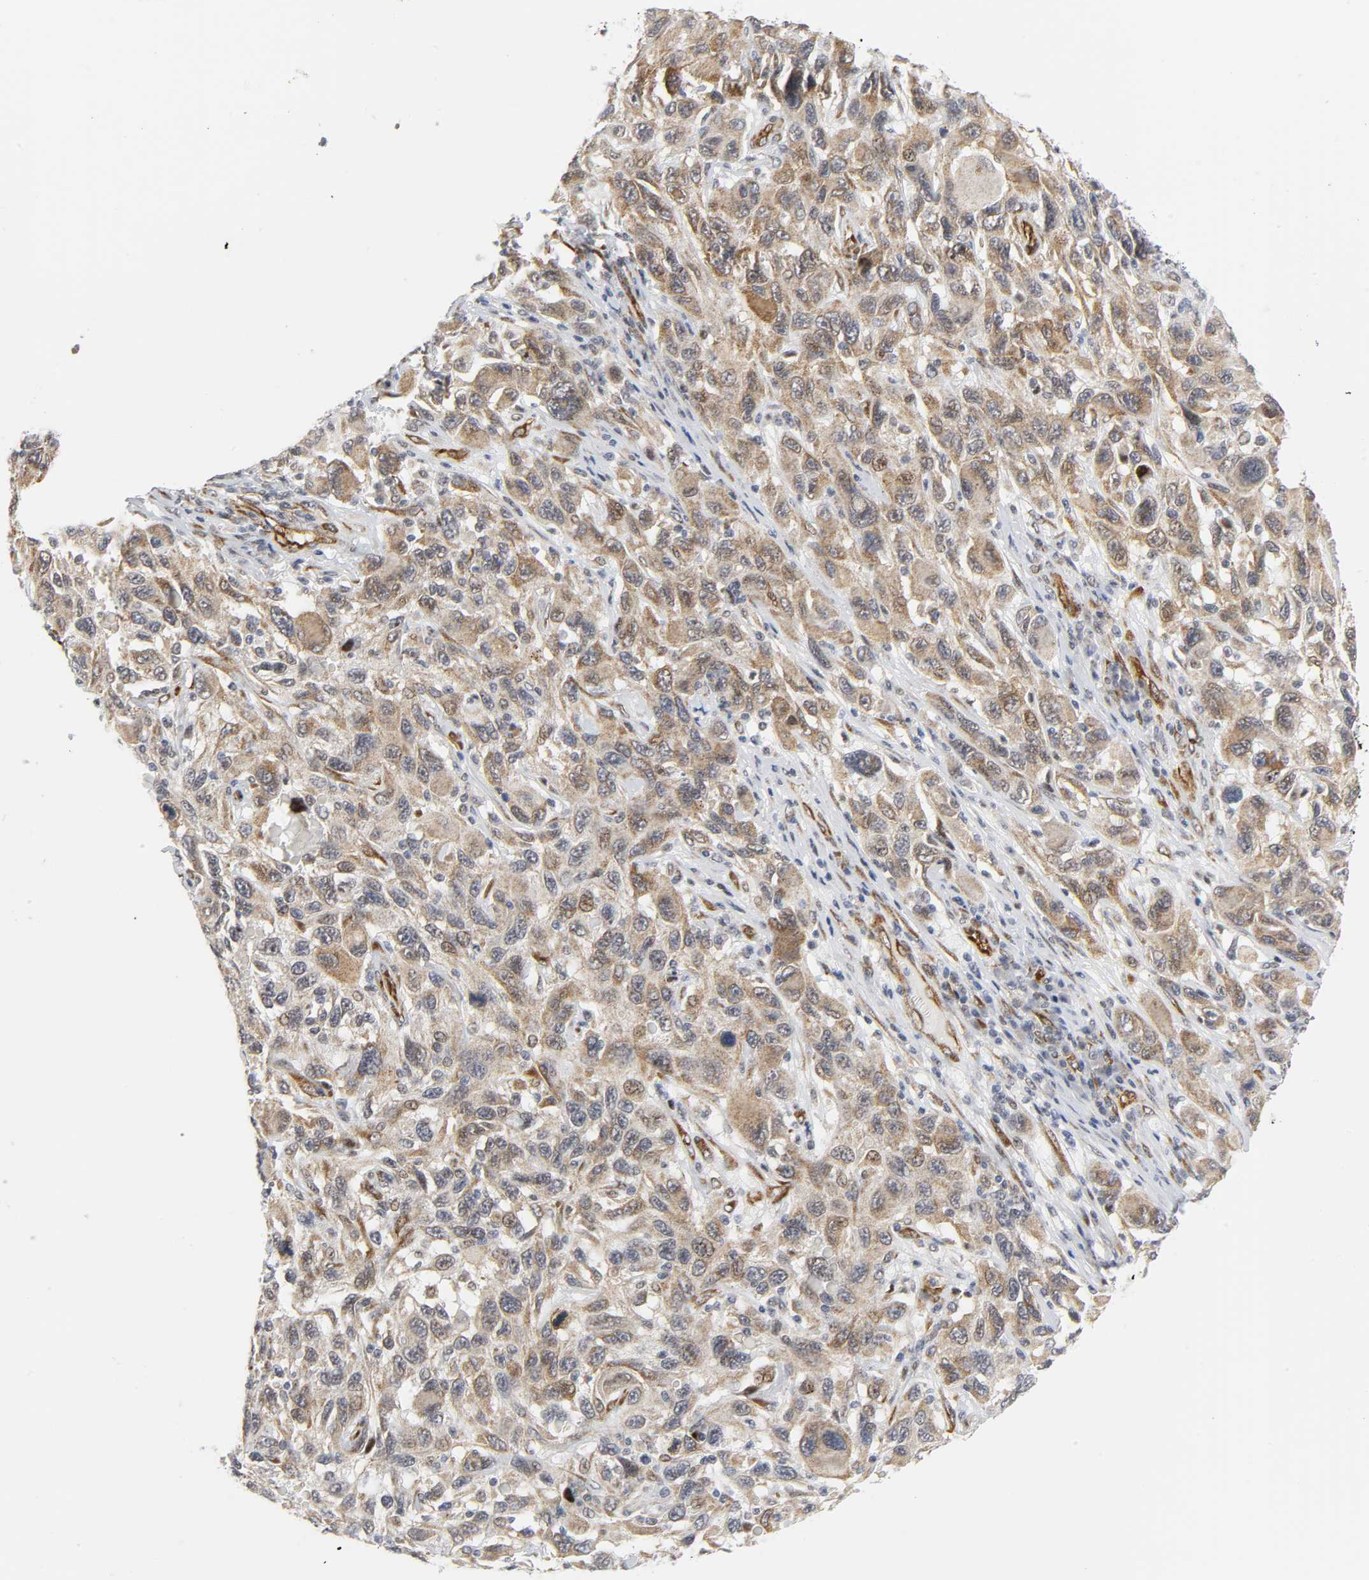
{"staining": {"intensity": "moderate", "quantity": ">75%", "location": "cytoplasmic/membranous"}, "tissue": "melanoma", "cell_type": "Tumor cells", "image_type": "cancer", "snomed": [{"axis": "morphology", "description": "Malignant melanoma, NOS"}, {"axis": "topography", "description": "Skin"}], "caption": "Protein staining by immunohistochemistry demonstrates moderate cytoplasmic/membranous positivity in about >75% of tumor cells in malignant melanoma.", "gene": "DOCK1", "patient": {"sex": "male", "age": 53}}